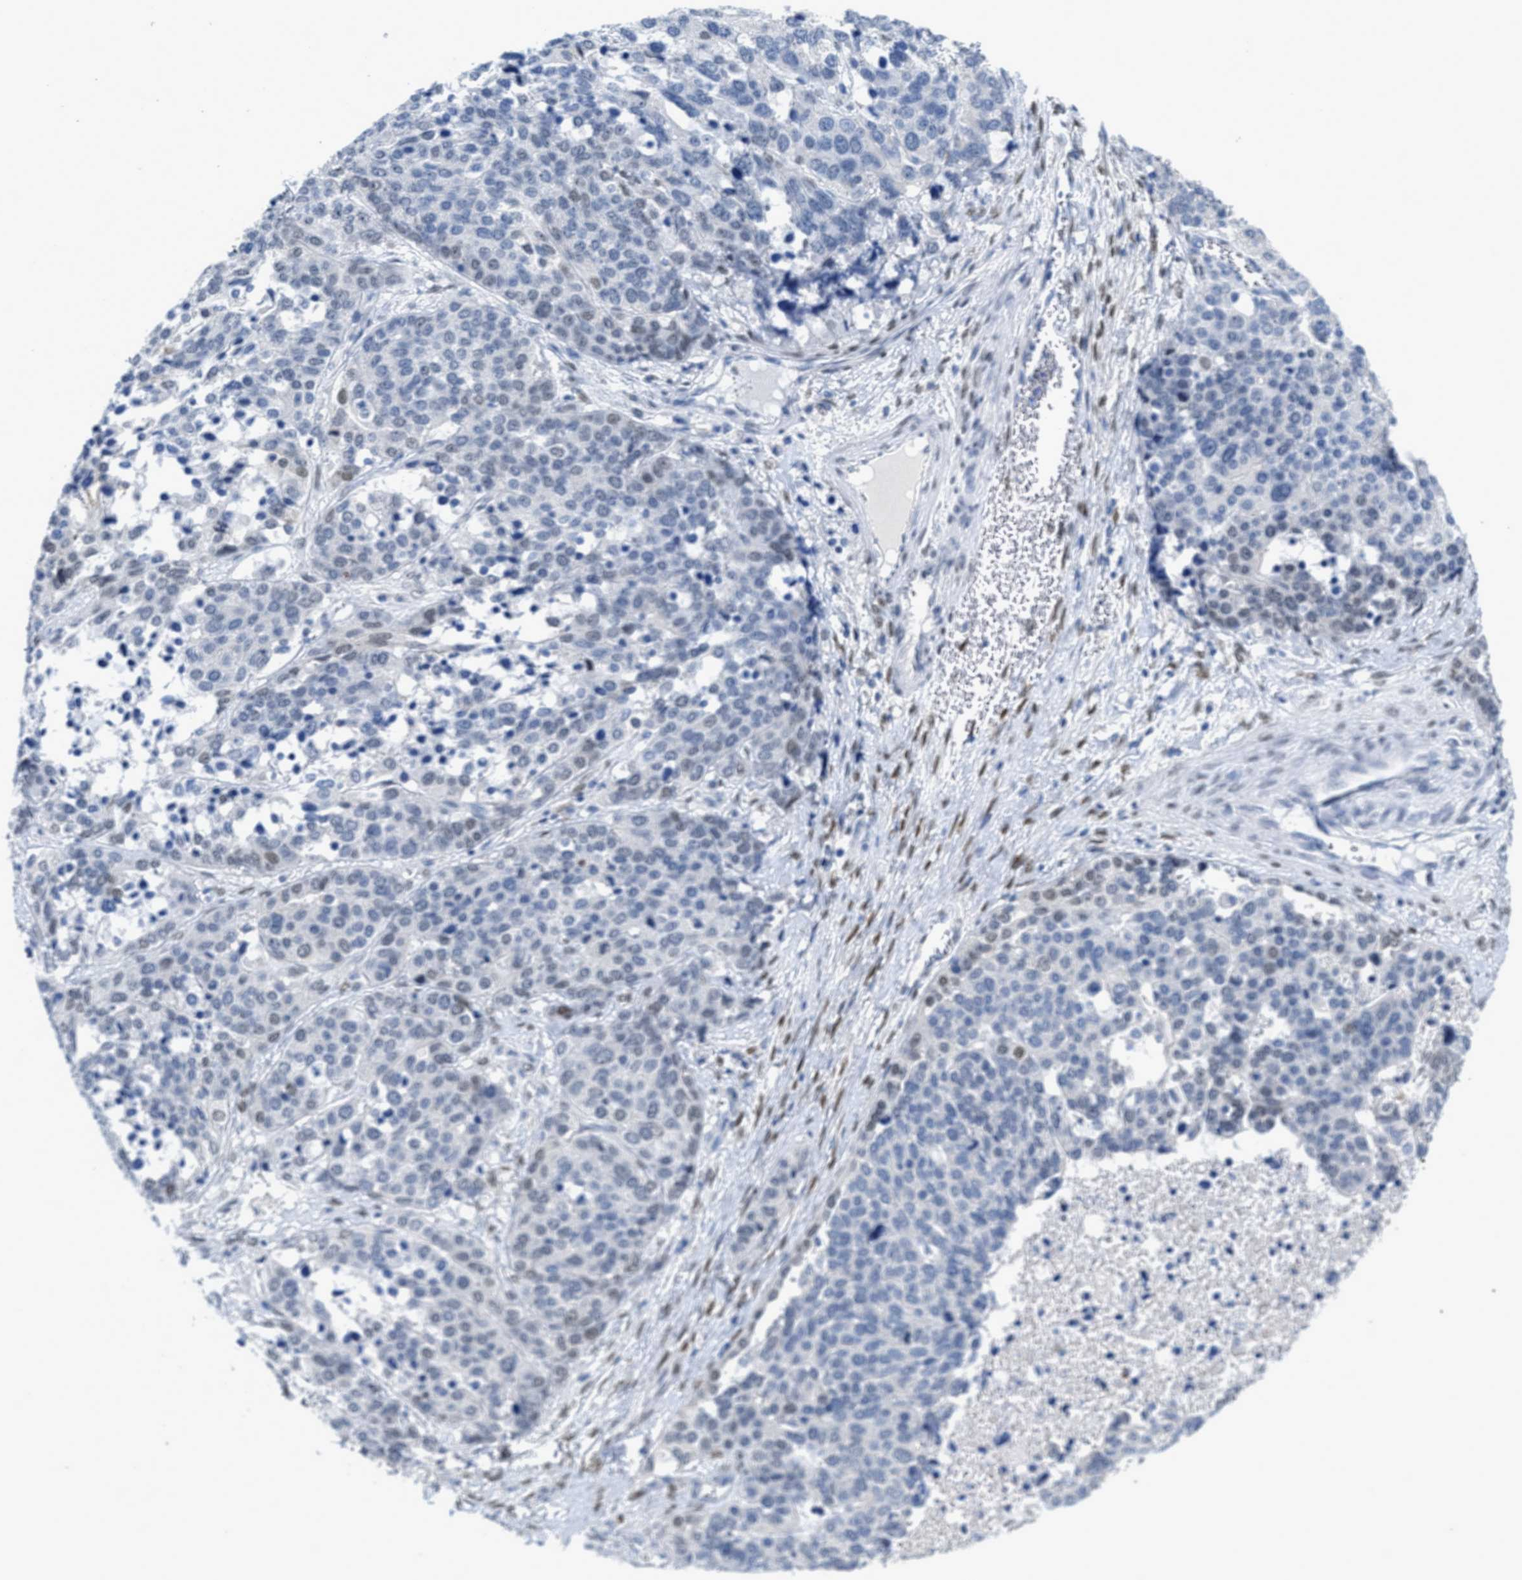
{"staining": {"intensity": "weak", "quantity": "<25%", "location": "nuclear"}, "tissue": "ovarian cancer", "cell_type": "Tumor cells", "image_type": "cancer", "snomed": [{"axis": "morphology", "description": "Cystadenocarcinoma, serous, NOS"}, {"axis": "topography", "description": "Ovary"}], "caption": "The histopathology image shows no staining of tumor cells in ovarian cancer. (Brightfield microscopy of DAB IHC at high magnification).", "gene": "NFIX", "patient": {"sex": "female", "age": 44}}